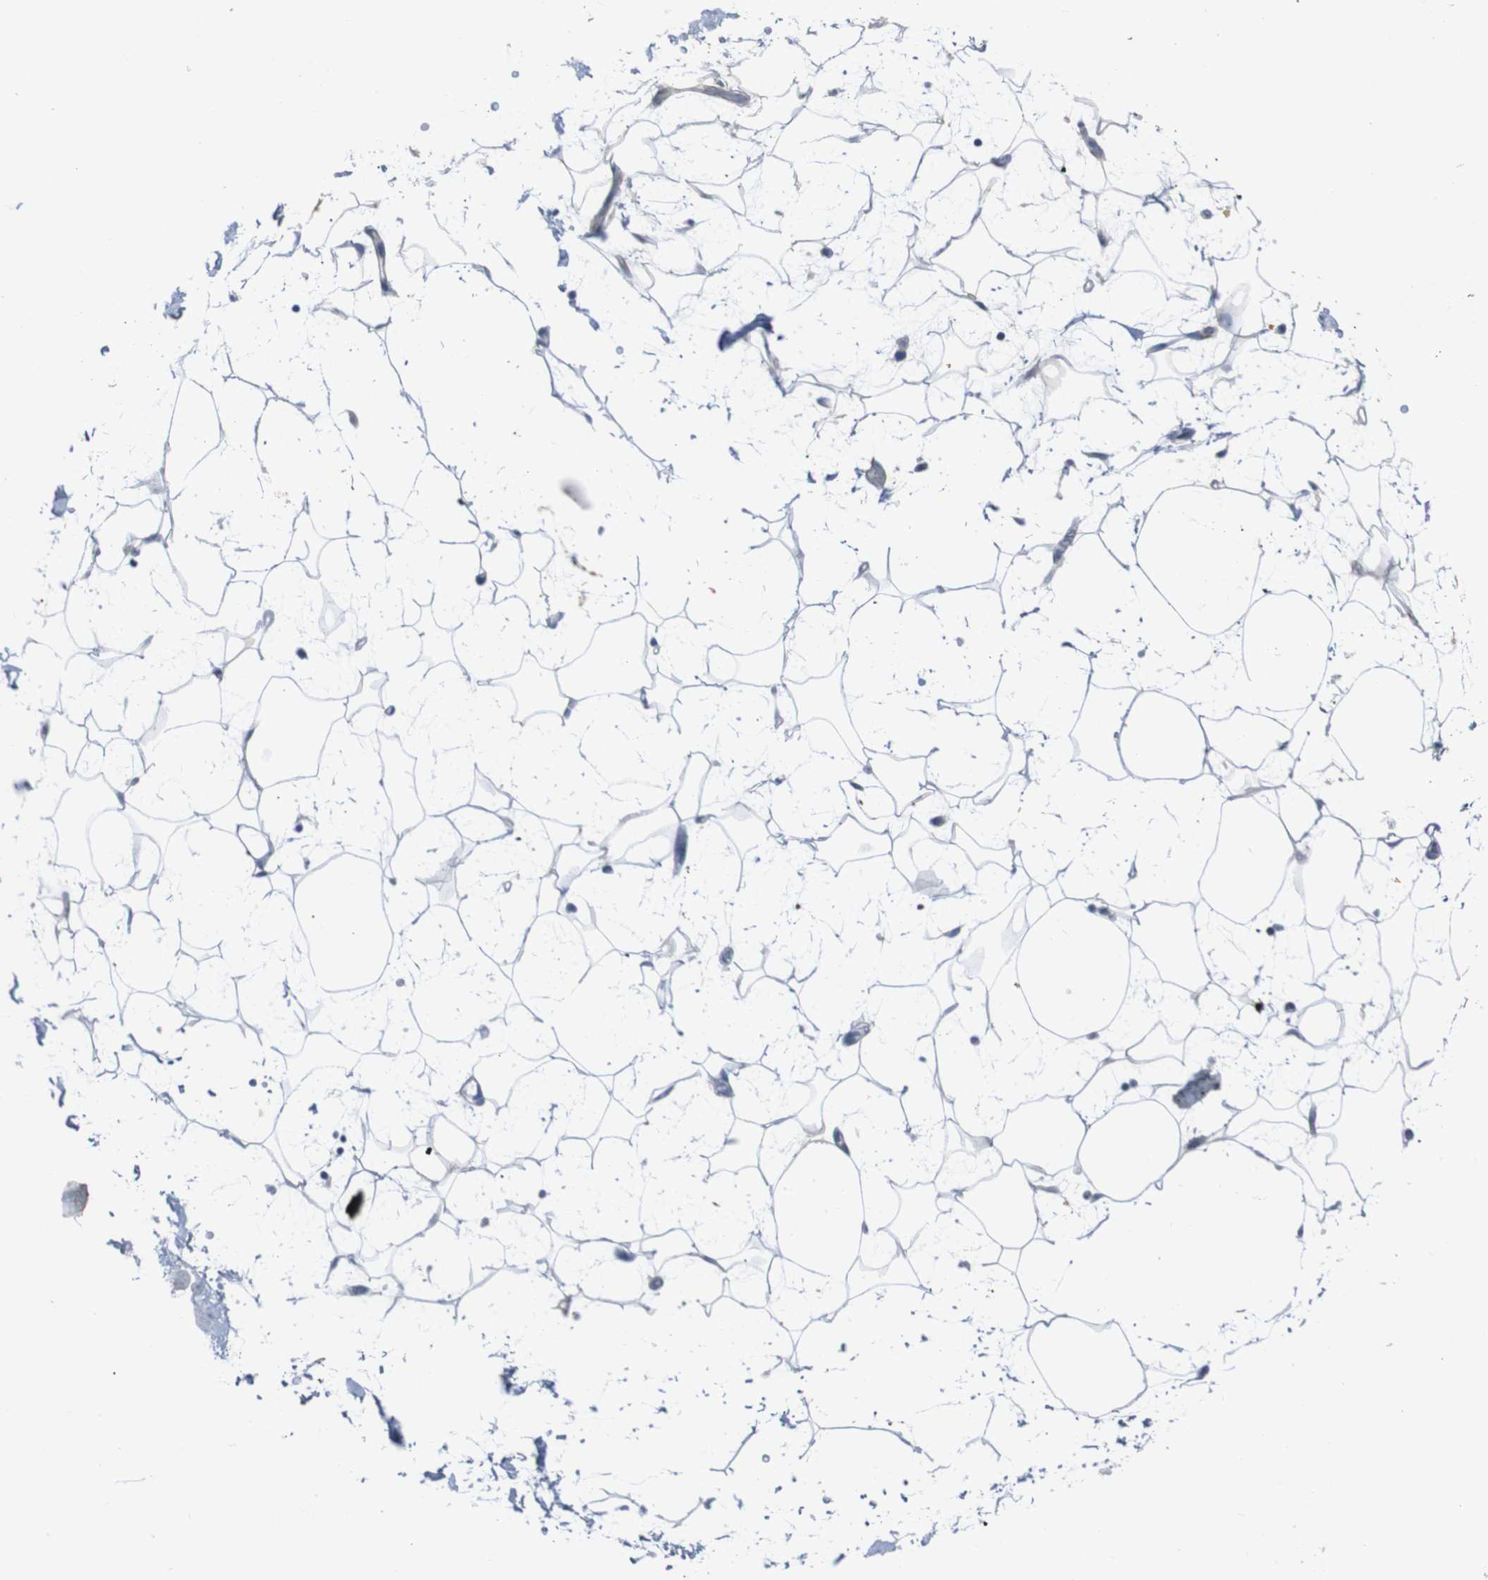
{"staining": {"intensity": "negative", "quantity": "none", "location": "none"}, "tissue": "adipose tissue", "cell_type": "Adipocytes", "image_type": "normal", "snomed": [{"axis": "morphology", "description": "Normal tissue, NOS"}, {"axis": "topography", "description": "Soft tissue"}], "caption": "Immunohistochemistry of benign adipose tissue demonstrates no expression in adipocytes. (Brightfield microscopy of DAB immunohistochemistry at high magnification).", "gene": "ANK3", "patient": {"sex": "male", "age": 72}}